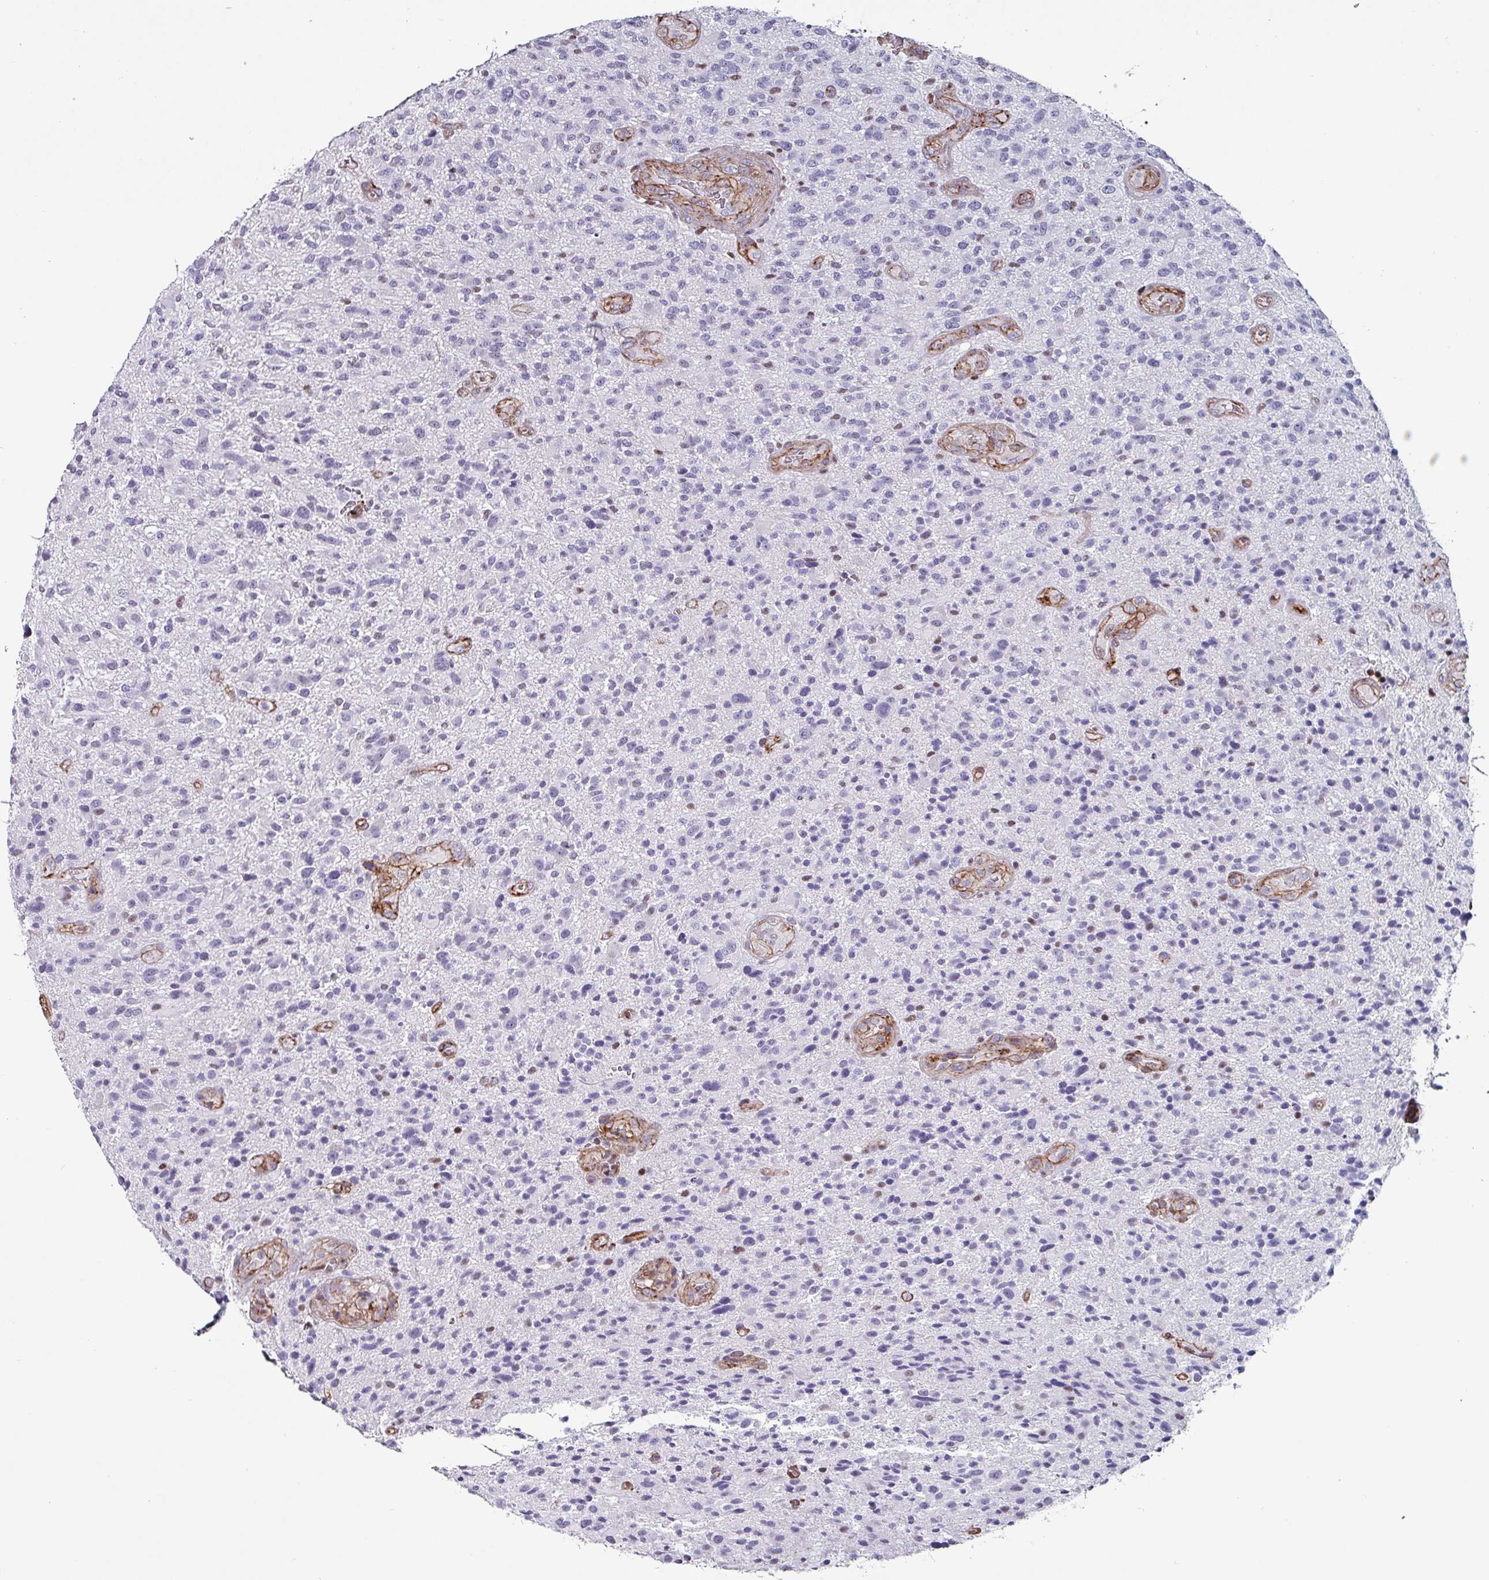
{"staining": {"intensity": "negative", "quantity": "none", "location": "none"}, "tissue": "glioma", "cell_type": "Tumor cells", "image_type": "cancer", "snomed": [{"axis": "morphology", "description": "Glioma, malignant, High grade"}, {"axis": "topography", "description": "Brain"}], "caption": "Tumor cells are negative for protein expression in human malignant glioma (high-grade). (Immunohistochemistry, brightfield microscopy, high magnification).", "gene": "ZNF816-ZNF321P", "patient": {"sex": "male", "age": 47}}